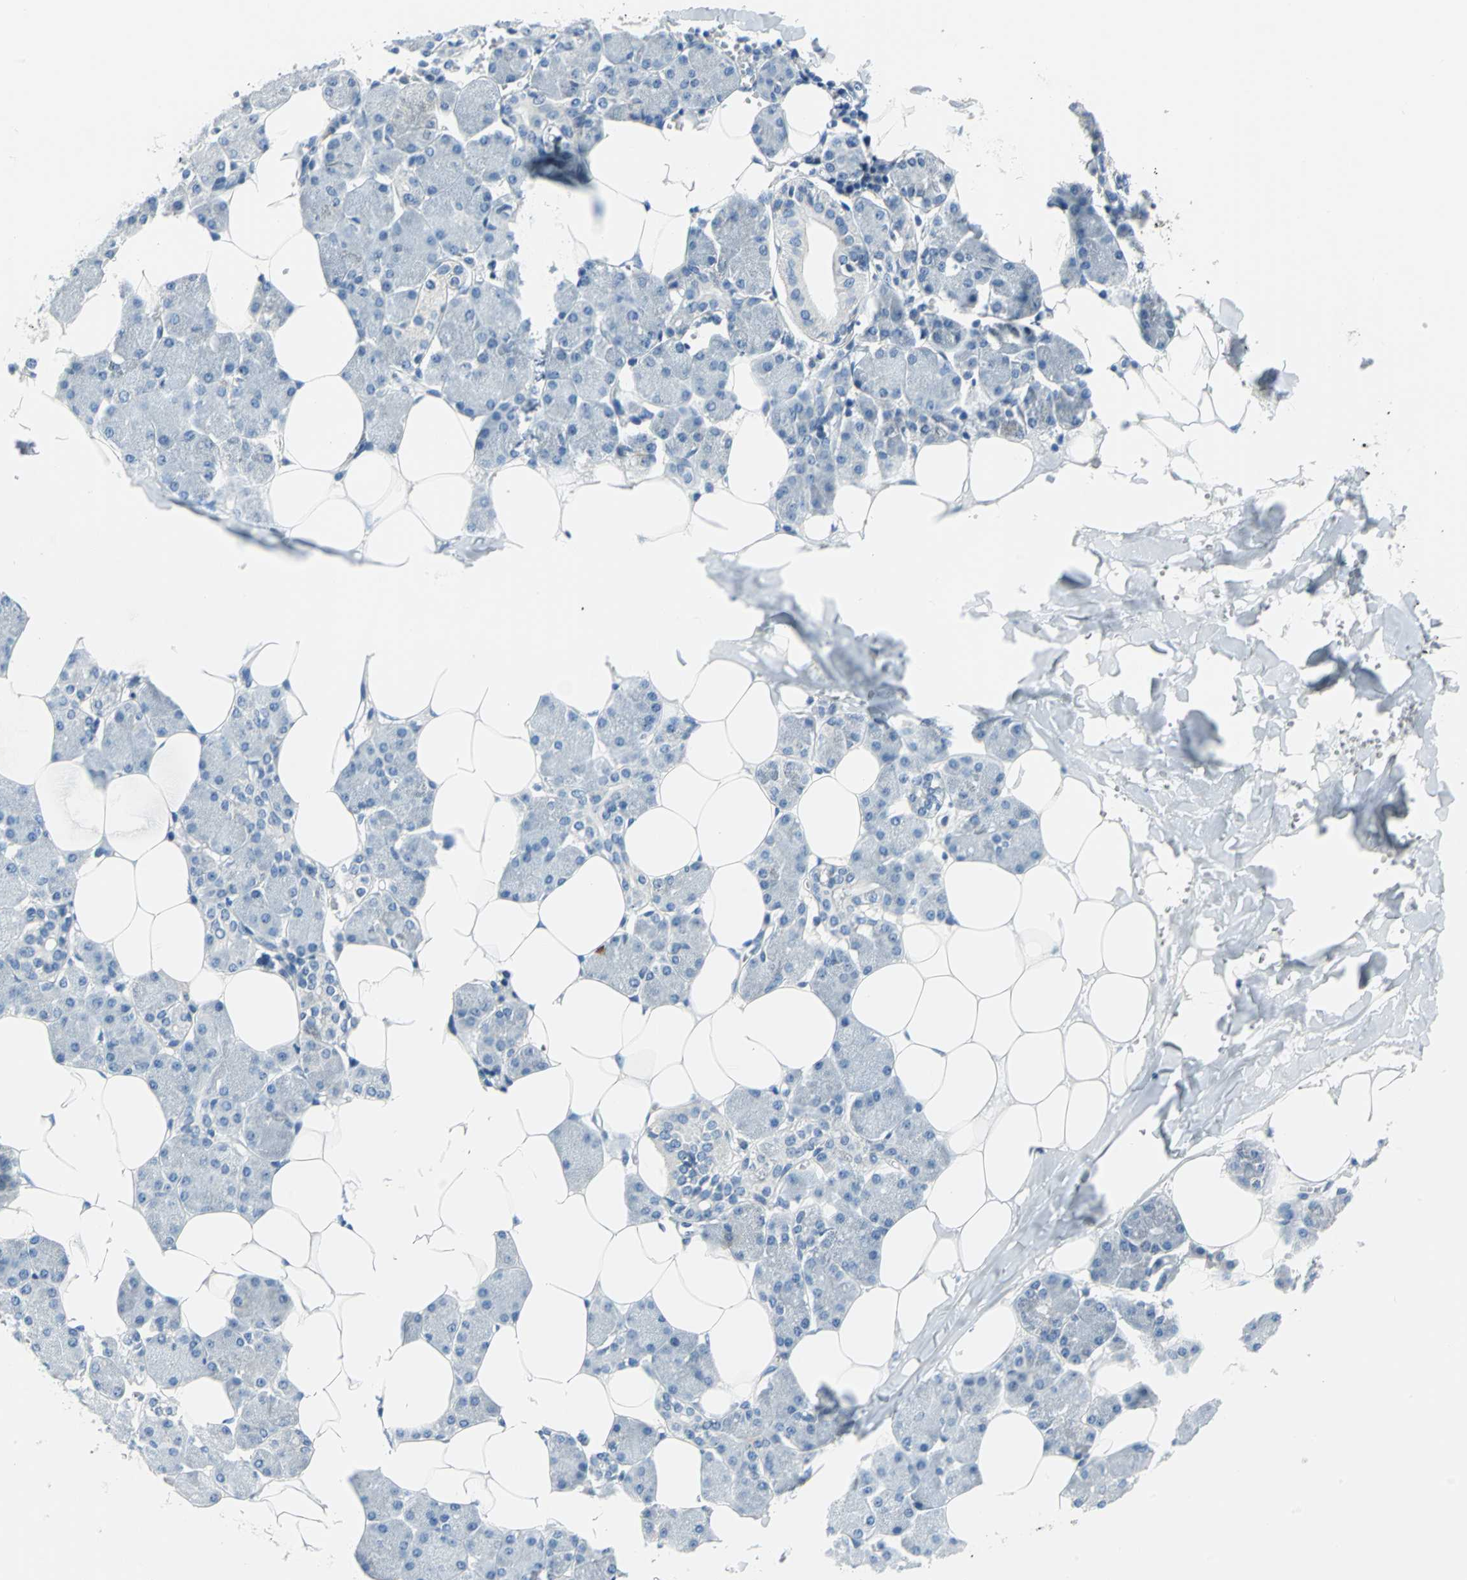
{"staining": {"intensity": "negative", "quantity": "none", "location": "none"}, "tissue": "salivary gland", "cell_type": "Glandular cells", "image_type": "normal", "snomed": [{"axis": "morphology", "description": "Normal tissue, NOS"}, {"axis": "morphology", "description": "Adenoma, NOS"}, {"axis": "topography", "description": "Salivary gland"}], "caption": "Salivary gland was stained to show a protein in brown. There is no significant staining in glandular cells. (Brightfield microscopy of DAB immunohistochemistry at high magnification).", "gene": "MUC4", "patient": {"sex": "female", "age": 32}}